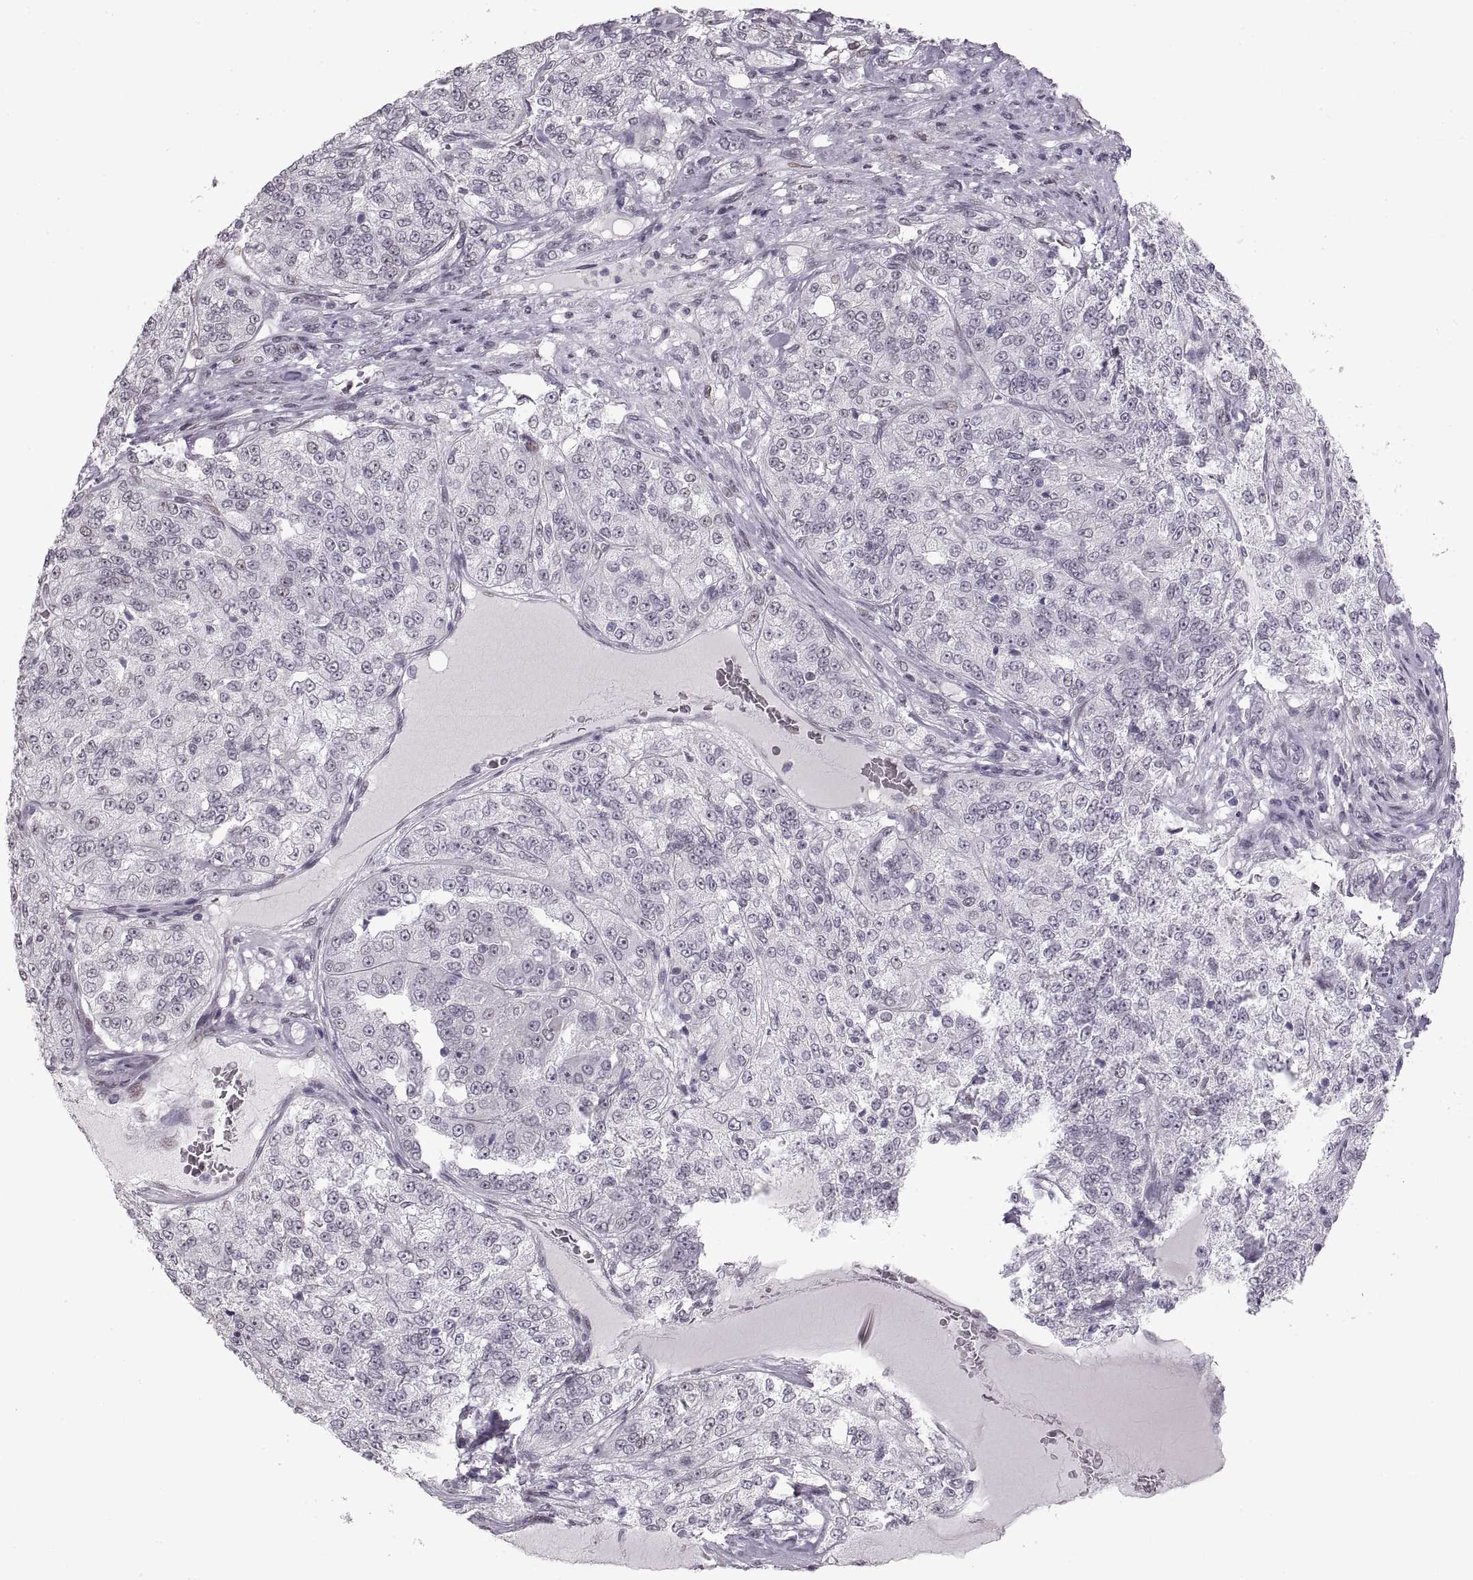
{"staining": {"intensity": "negative", "quantity": "none", "location": "none"}, "tissue": "renal cancer", "cell_type": "Tumor cells", "image_type": "cancer", "snomed": [{"axis": "morphology", "description": "Adenocarcinoma, NOS"}, {"axis": "topography", "description": "Kidney"}], "caption": "IHC micrograph of adenocarcinoma (renal) stained for a protein (brown), which reveals no staining in tumor cells. Nuclei are stained in blue.", "gene": "NANOS3", "patient": {"sex": "female", "age": 63}}